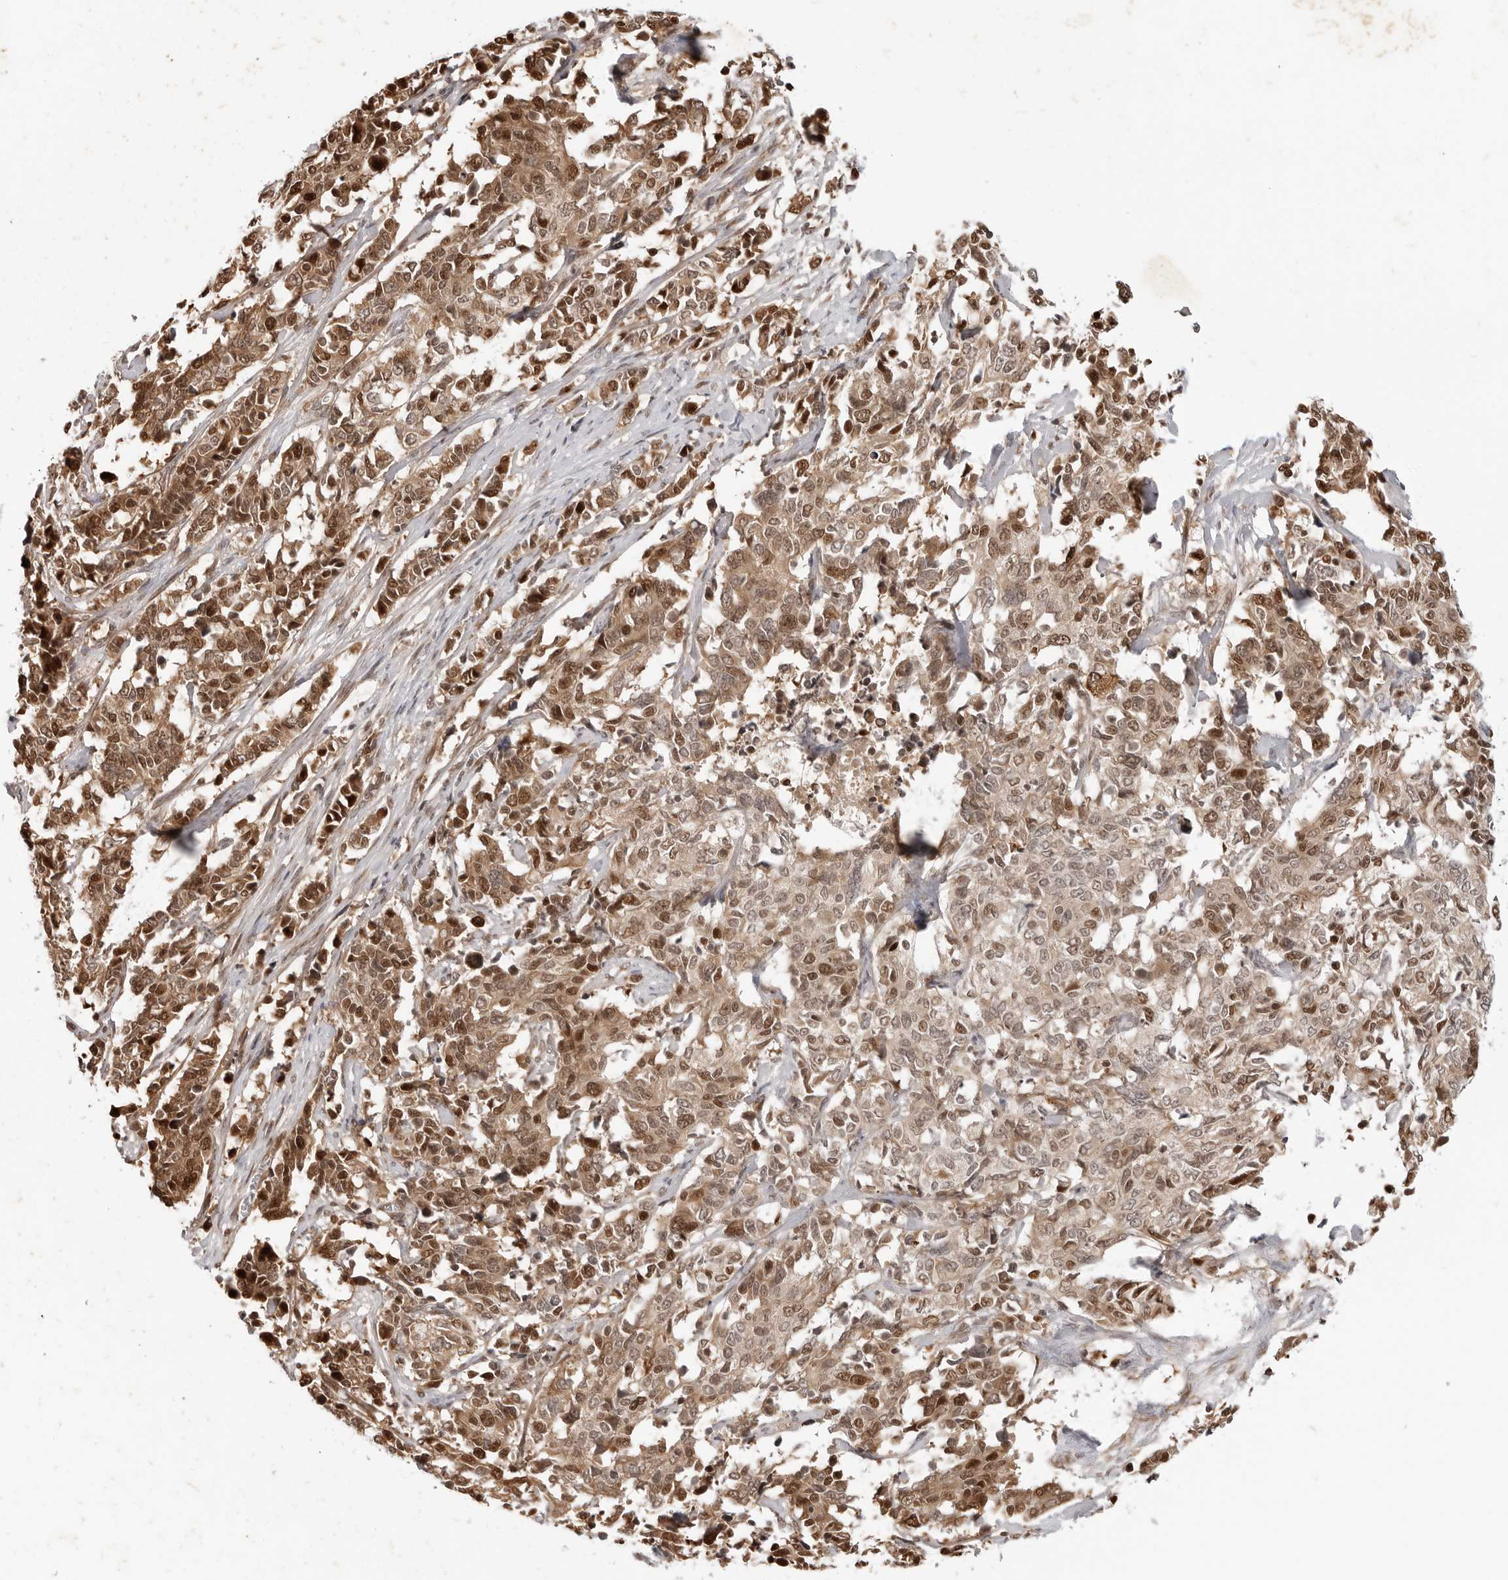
{"staining": {"intensity": "strong", "quantity": ">75%", "location": "cytoplasmic/membranous,nuclear"}, "tissue": "cervical cancer", "cell_type": "Tumor cells", "image_type": "cancer", "snomed": [{"axis": "morphology", "description": "Normal tissue, NOS"}, {"axis": "morphology", "description": "Squamous cell carcinoma, NOS"}, {"axis": "topography", "description": "Cervix"}], "caption": "Brown immunohistochemical staining in human cervical cancer reveals strong cytoplasmic/membranous and nuclear positivity in about >75% of tumor cells. (brown staining indicates protein expression, while blue staining denotes nuclei).", "gene": "TIPRL", "patient": {"sex": "female", "age": 35}}